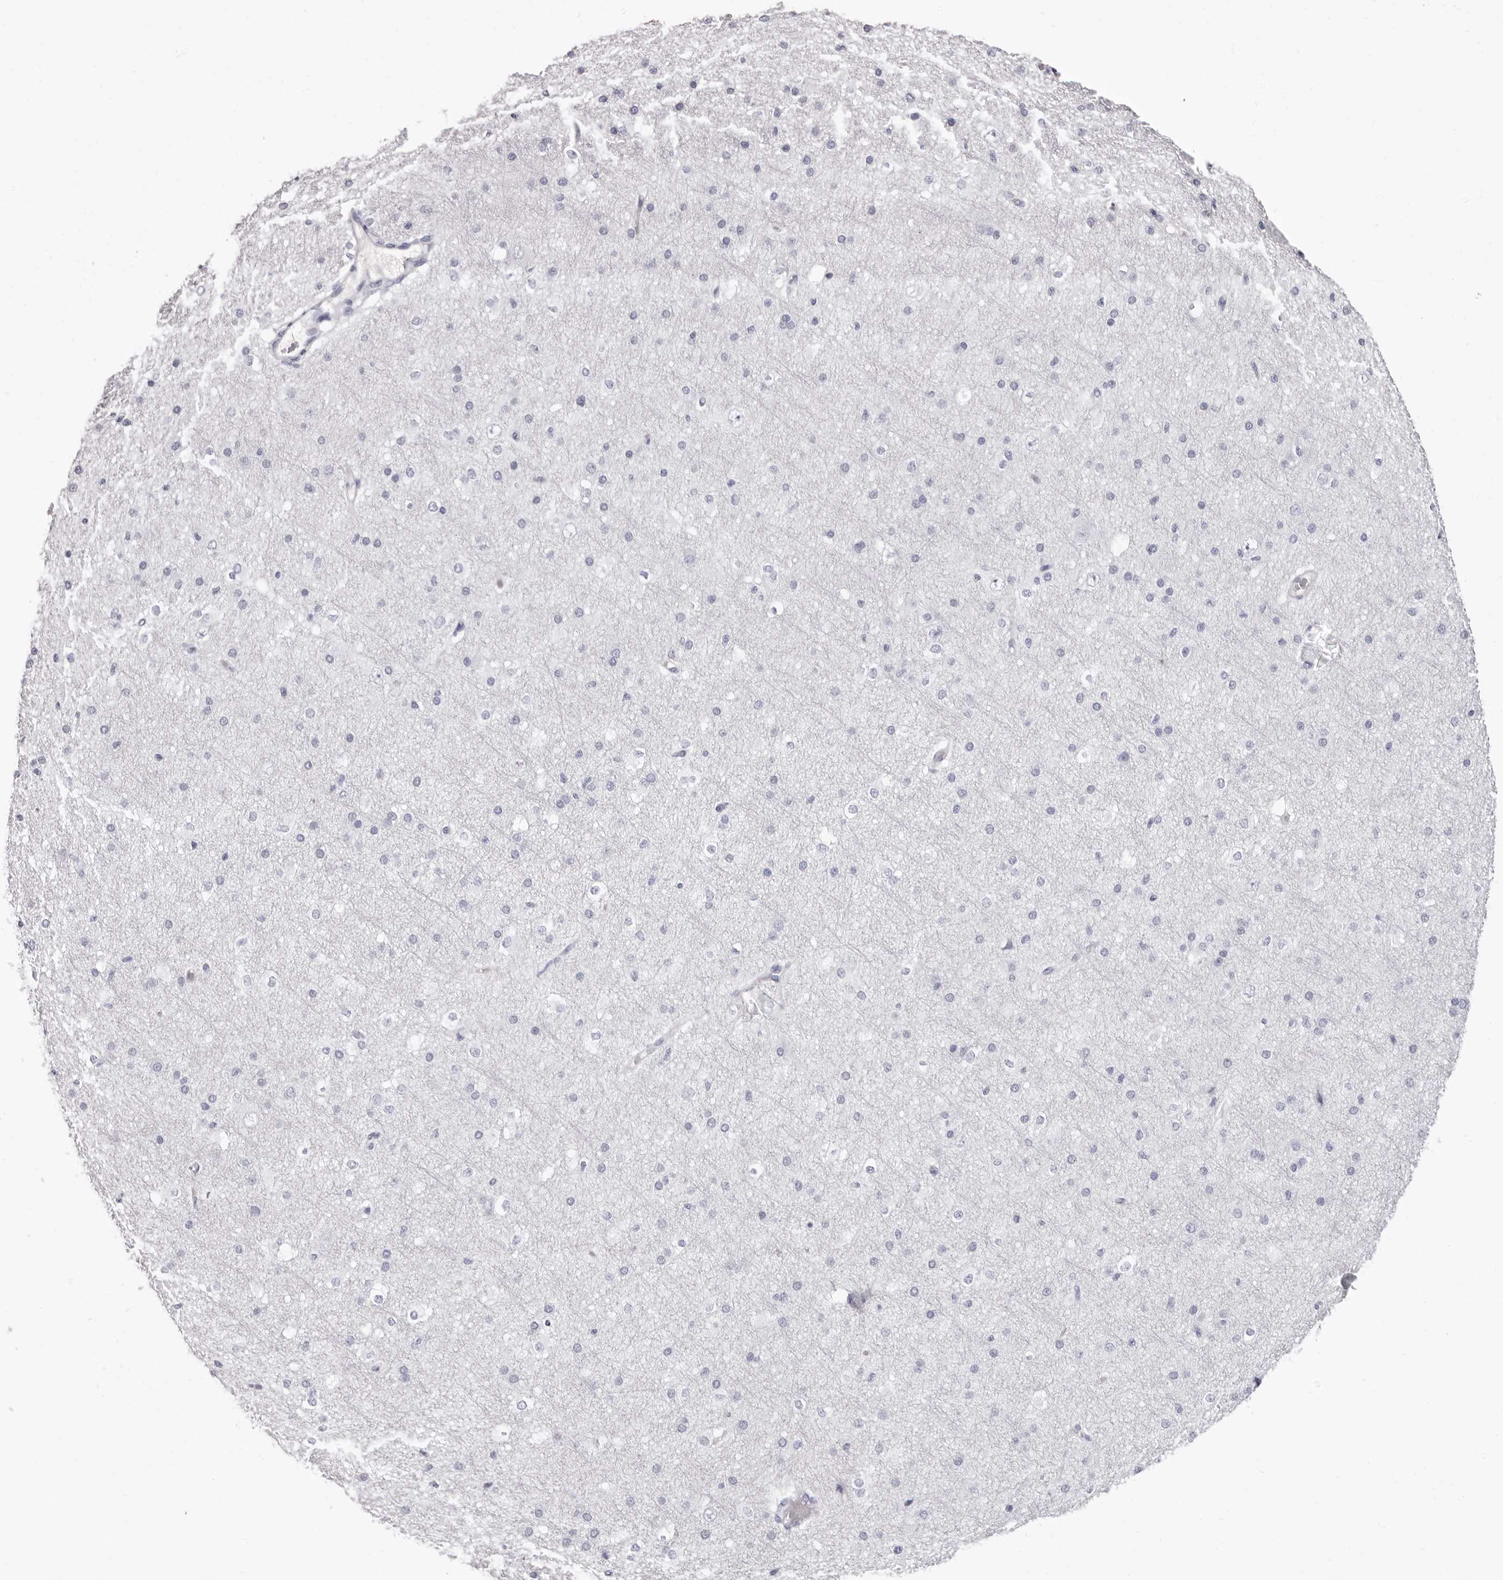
{"staining": {"intensity": "negative", "quantity": "none", "location": "none"}, "tissue": "cerebral cortex", "cell_type": "Endothelial cells", "image_type": "normal", "snomed": [{"axis": "morphology", "description": "Normal tissue, NOS"}, {"axis": "morphology", "description": "Developmental malformation"}, {"axis": "topography", "description": "Cerebral cortex"}], "caption": "This is a image of immunohistochemistry staining of unremarkable cerebral cortex, which shows no positivity in endothelial cells.", "gene": "LPO", "patient": {"sex": "female", "age": 30}}